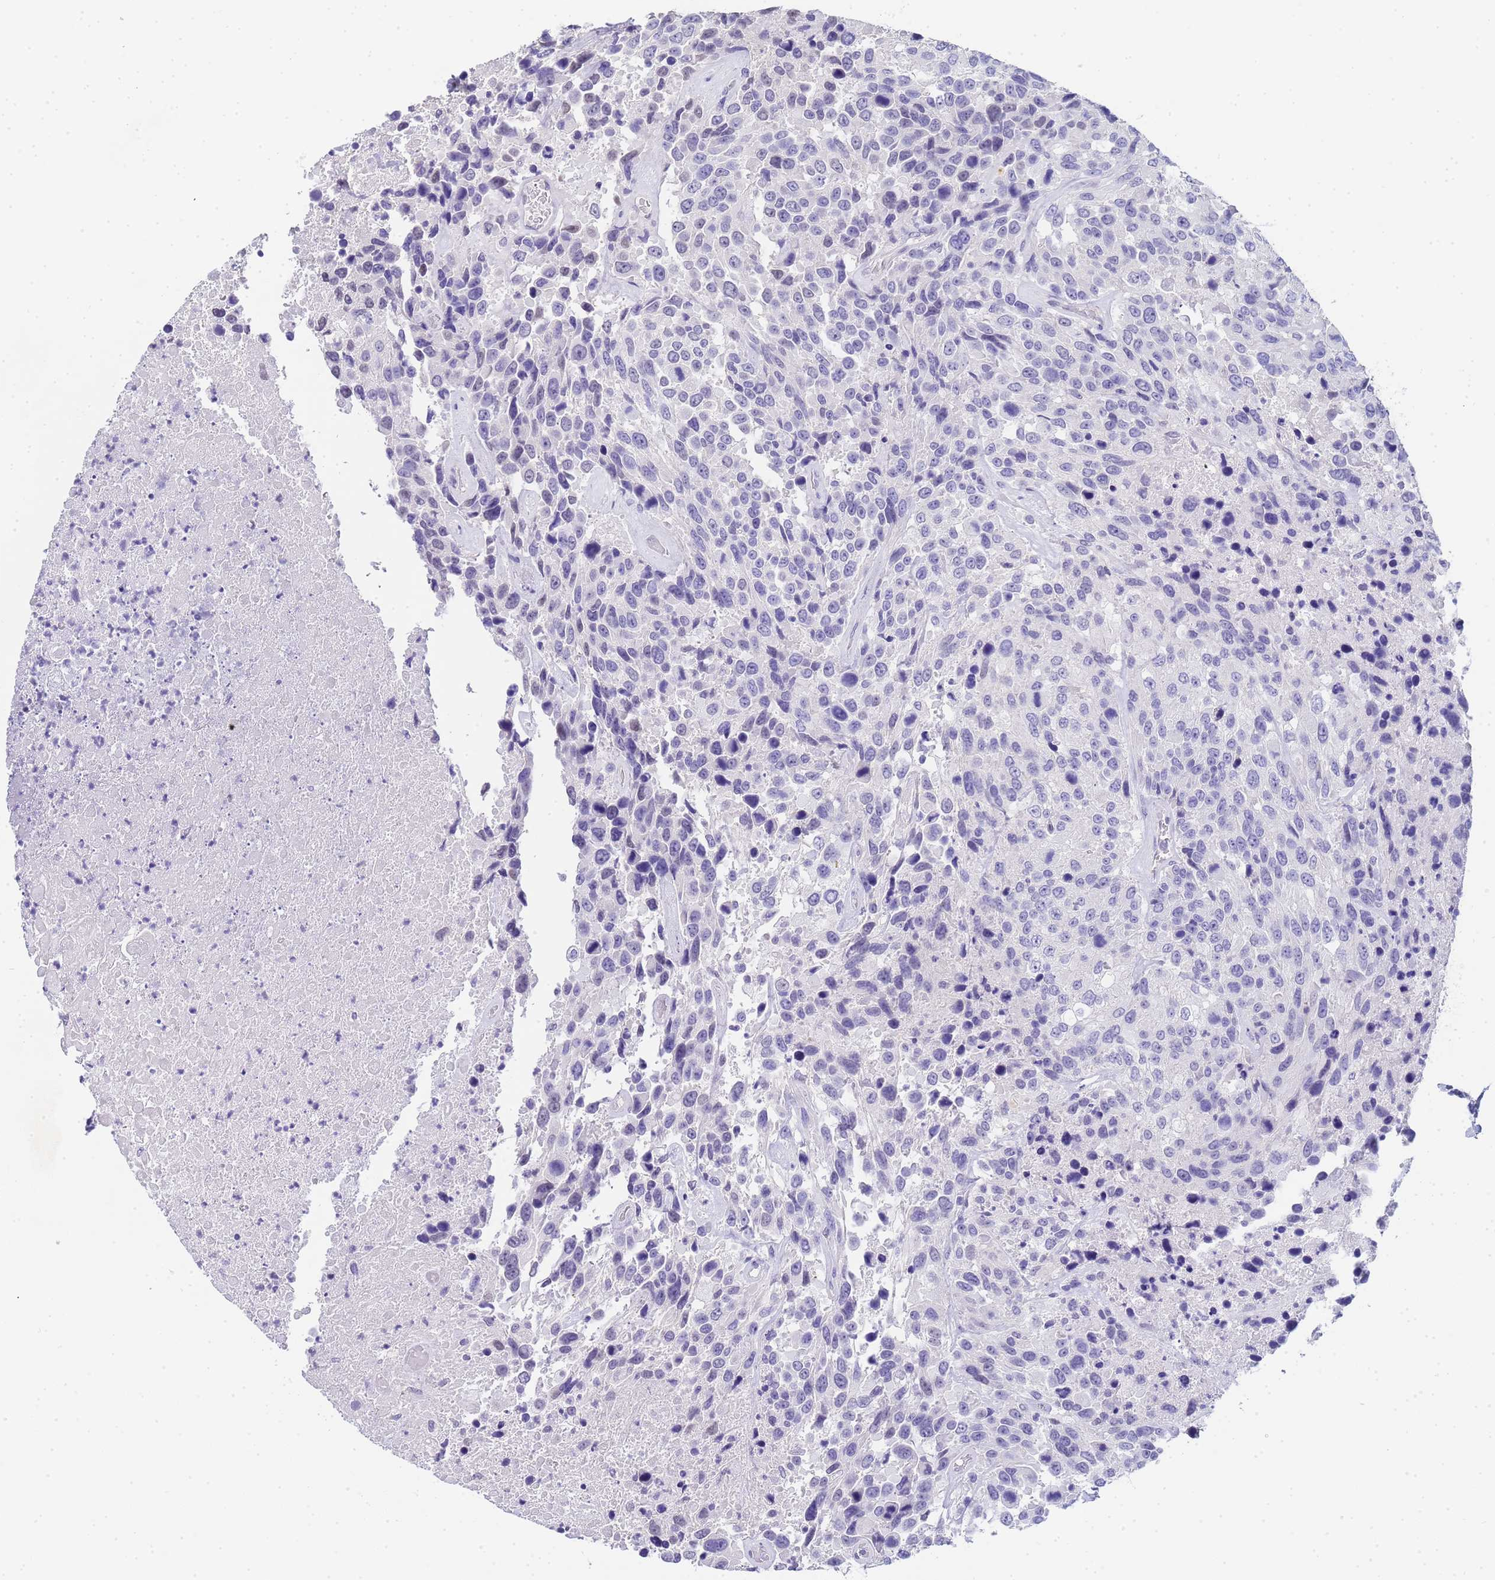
{"staining": {"intensity": "negative", "quantity": "none", "location": "none"}, "tissue": "urothelial cancer", "cell_type": "Tumor cells", "image_type": "cancer", "snomed": [{"axis": "morphology", "description": "Urothelial carcinoma, High grade"}, {"axis": "topography", "description": "Urinary bladder"}], "caption": "DAB immunohistochemical staining of high-grade urothelial carcinoma demonstrates no significant positivity in tumor cells.", "gene": "CTRC", "patient": {"sex": "female", "age": 70}}